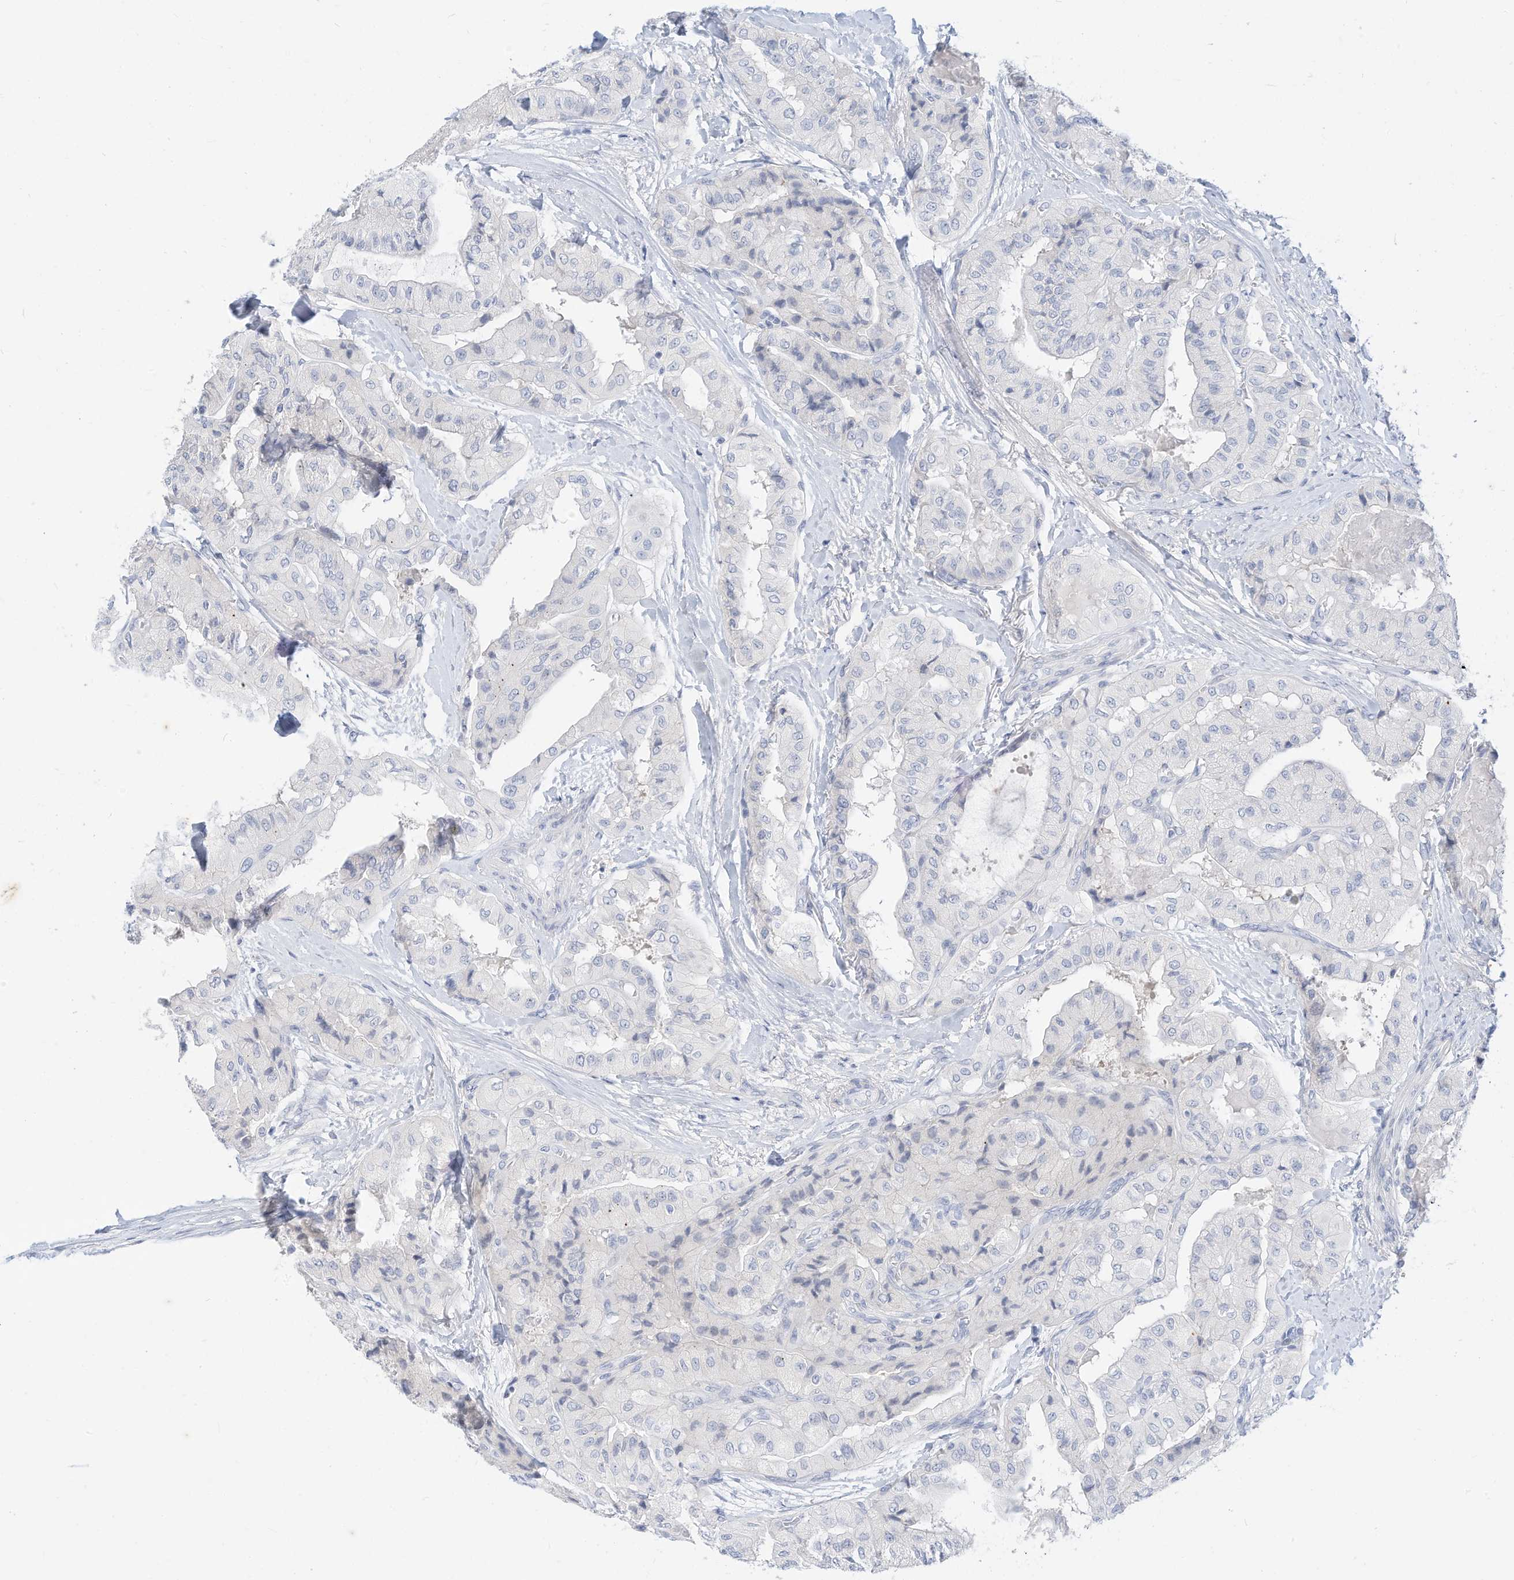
{"staining": {"intensity": "negative", "quantity": "none", "location": "none"}, "tissue": "thyroid cancer", "cell_type": "Tumor cells", "image_type": "cancer", "snomed": [{"axis": "morphology", "description": "Papillary adenocarcinoma, NOS"}, {"axis": "topography", "description": "Thyroid gland"}], "caption": "IHC of thyroid cancer demonstrates no staining in tumor cells. (Brightfield microscopy of DAB (3,3'-diaminobenzidine) immunohistochemistry at high magnification).", "gene": "SPOCD1", "patient": {"sex": "female", "age": 59}}